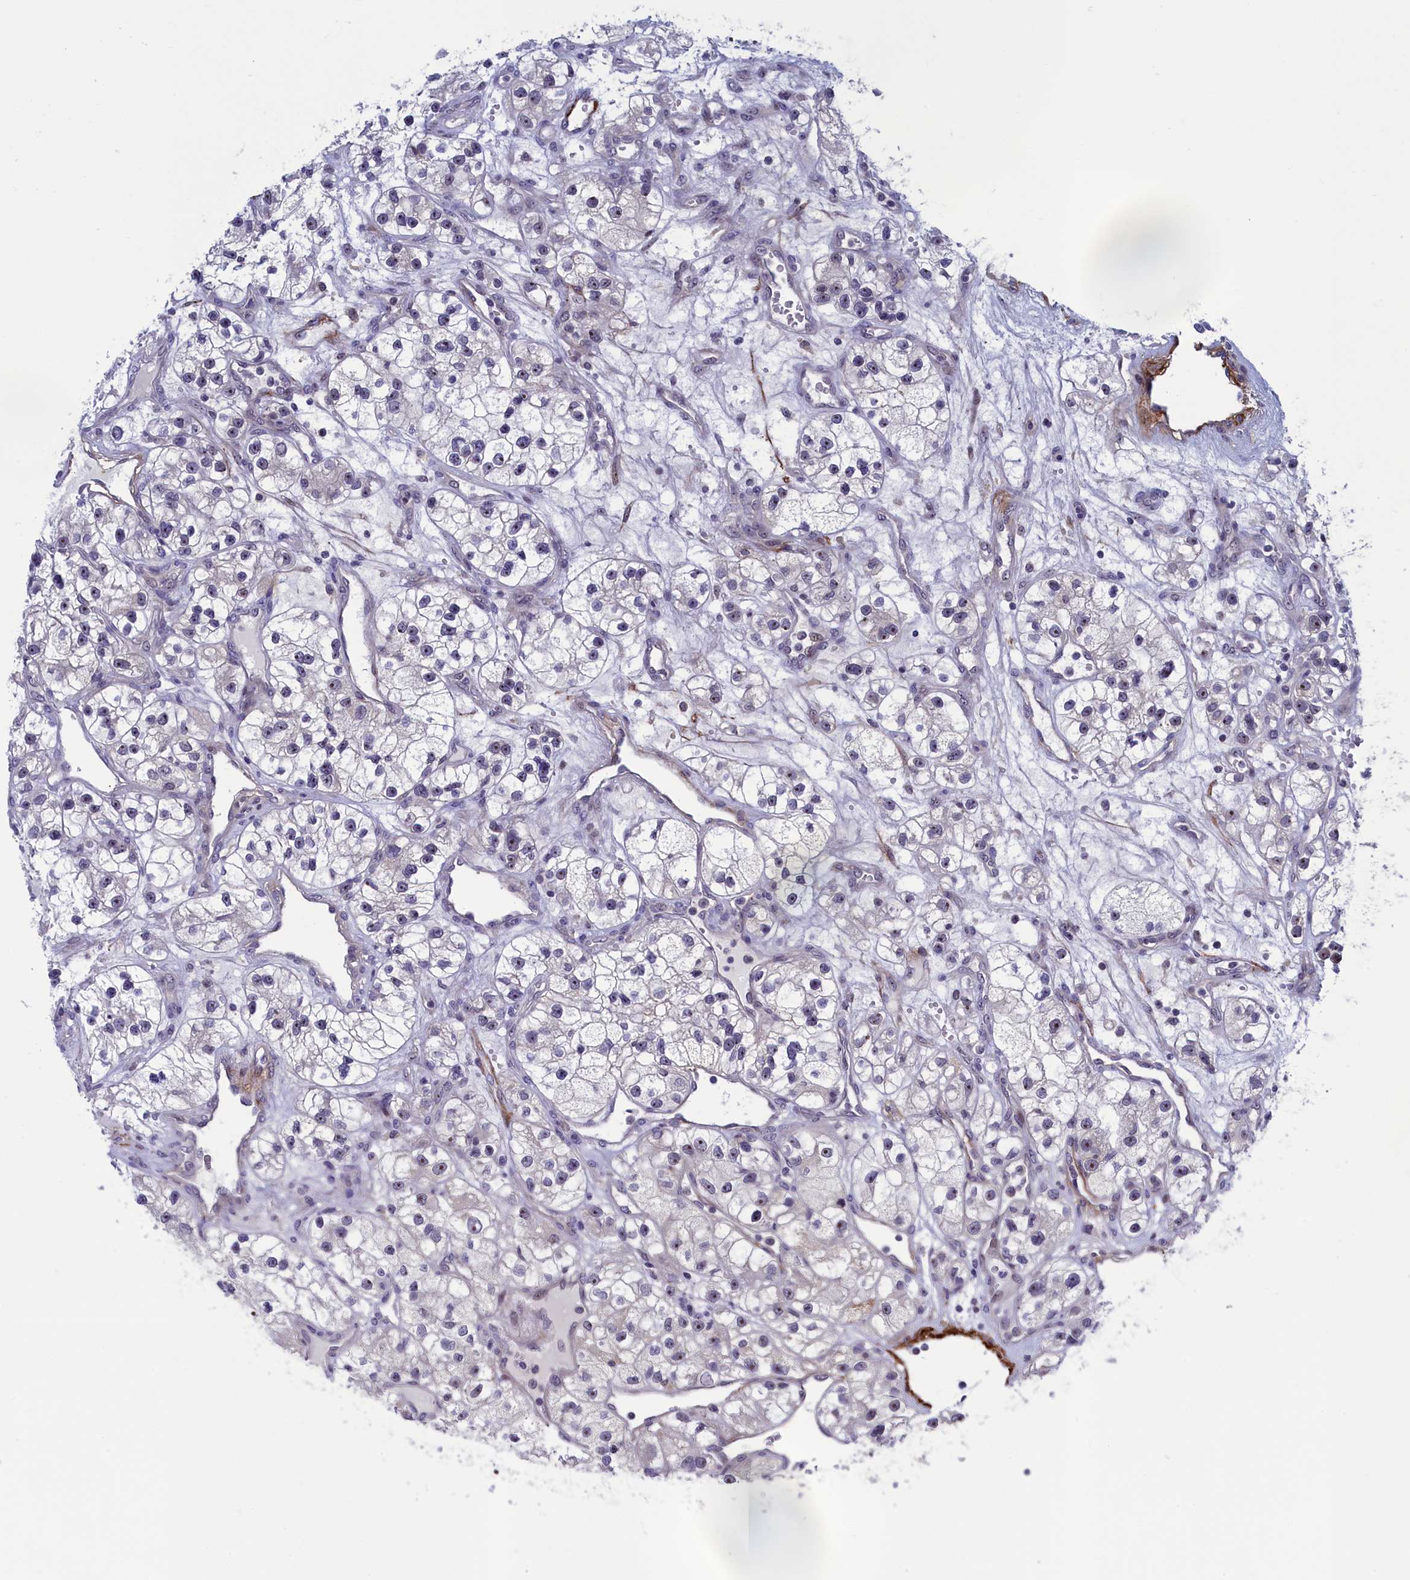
{"staining": {"intensity": "negative", "quantity": "none", "location": "none"}, "tissue": "renal cancer", "cell_type": "Tumor cells", "image_type": "cancer", "snomed": [{"axis": "morphology", "description": "Adenocarcinoma, NOS"}, {"axis": "topography", "description": "Kidney"}], "caption": "High magnification brightfield microscopy of renal cancer stained with DAB (brown) and counterstained with hematoxylin (blue): tumor cells show no significant positivity. The staining was performed using DAB (3,3'-diaminobenzidine) to visualize the protein expression in brown, while the nuclei were stained in blue with hematoxylin (Magnification: 20x).", "gene": "PPAN", "patient": {"sex": "female", "age": 57}}